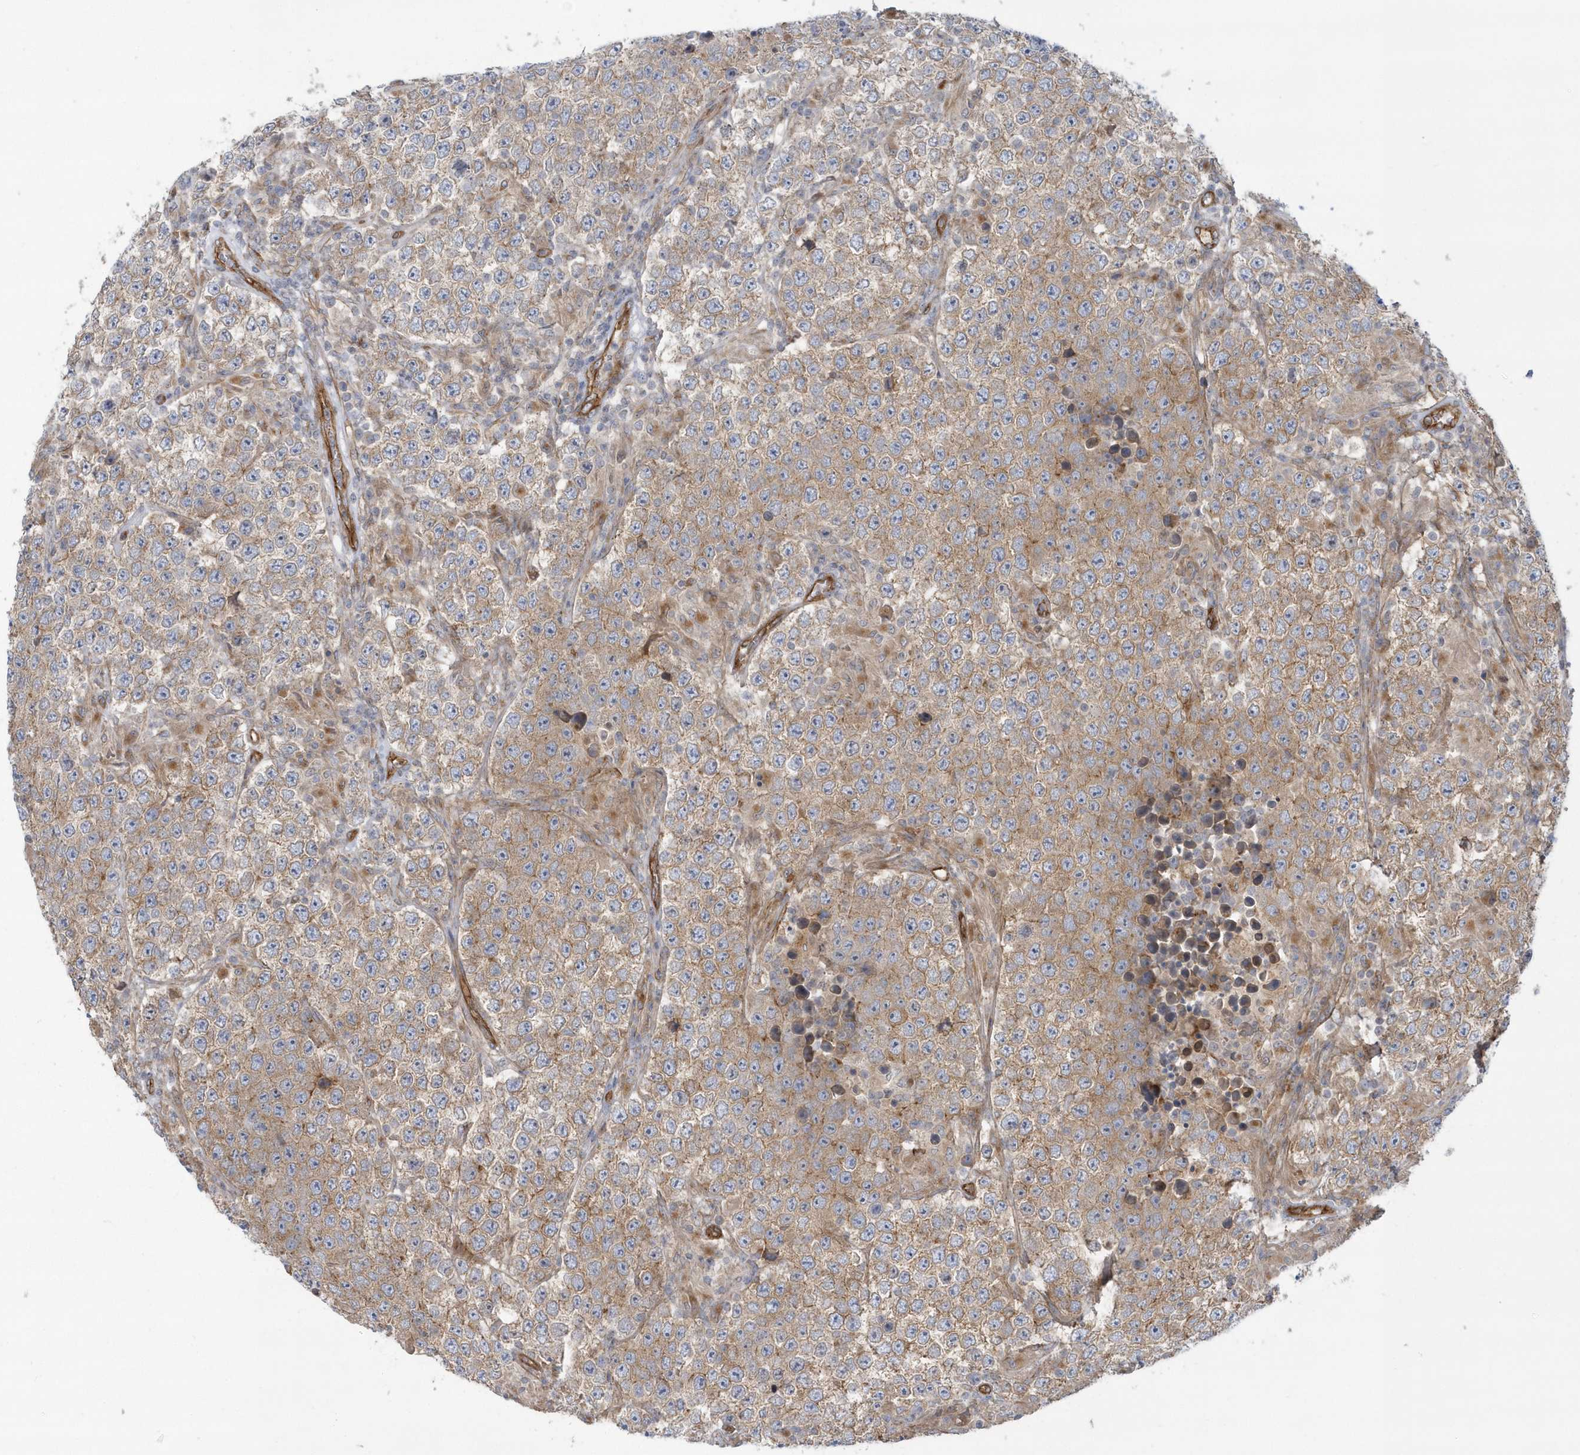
{"staining": {"intensity": "moderate", "quantity": ">75%", "location": "cytoplasmic/membranous"}, "tissue": "testis cancer", "cell_type": "Tumor cells", "image_type": "cancer", "snomed": [{"axis": "morphology", "description": "Normal tissue, NOS"}, {"axis": "morphology", "description": "Urothelial carcinoma, High grade"}, {"axis": "morphology", "description": "Seminoma, NOS"}, {"axis": "morphology", "description": "Carcinoma, Embryonal, NOS"}, {"axis": "topography", "description": "Urinary bladder"}, {"axis": "topography", "description": "Testis"}], "caption": "Moderate cytoplasmic/membranous staining for a protein is identified in about >75% of tumor cells of testis cancer using immunohistochemistry (IHC).", "gene": "RAI14", "patient": {"sex": "male", "age": 41}}